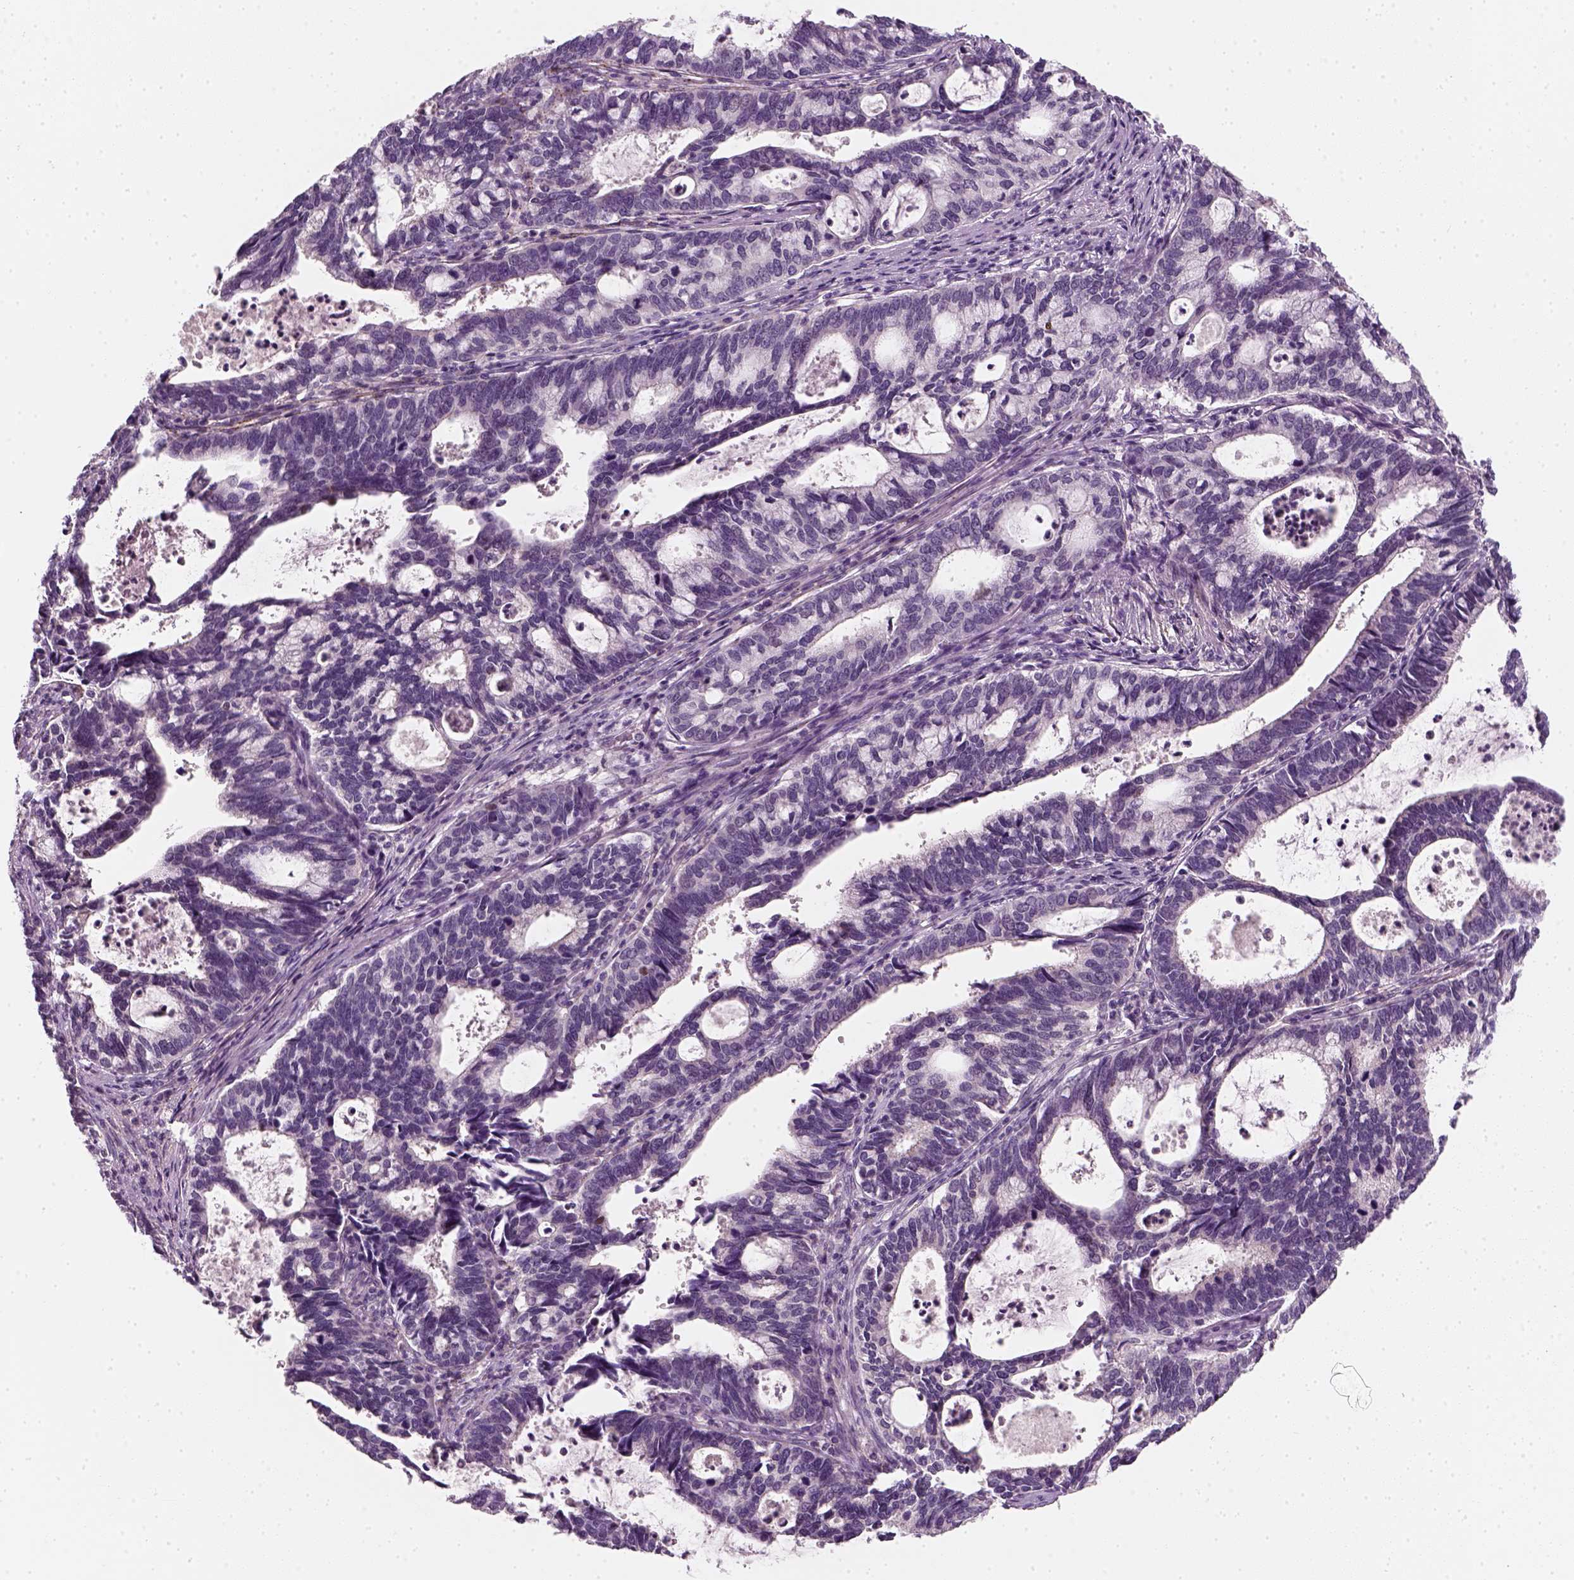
{"staining": {"intensity": "negative", "quantity": "none", "location": "none"}, "tissue": "cervical cancer", "cell_type": "Tumor cells", "image_type": "cancer", "snomed": [{"axis": "morphology", "description": "Adenocarcinoma, NOS"}, {"axis": "topography", "description": "Cervix"}], "caption": "Tumor cells are negative for protein expression in human cervical cancer.", "gene": "TP53", "patient": {"sex": "female", "age": 42}}